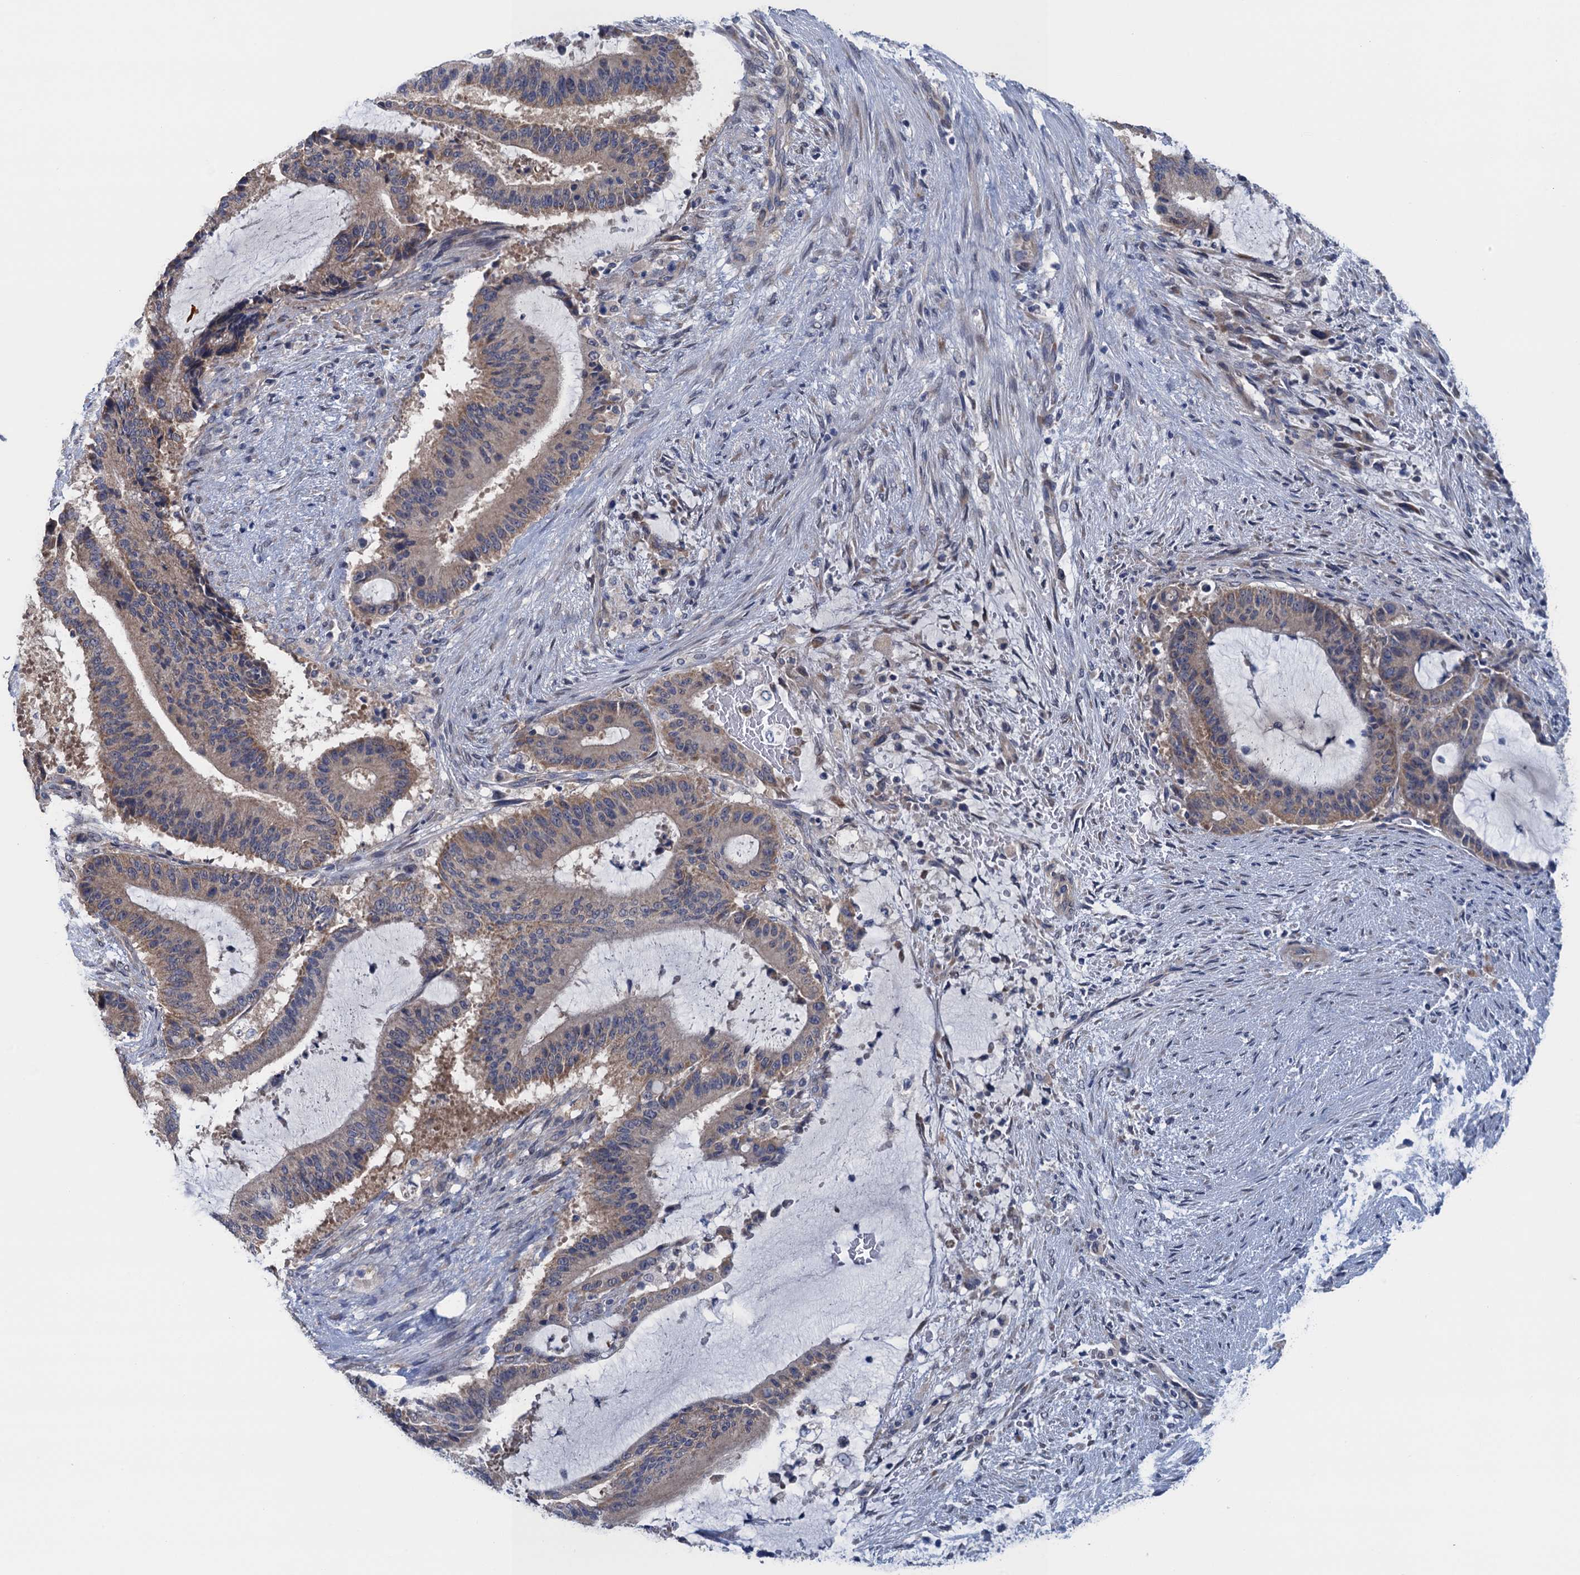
{"staining": {"intensity": "weak", "quantity": "25%-75%", "location": "cytoplasmic/membranous"}, "tissue": "liver cancer", "cell_type": "Tumor cells", "image_type": "cancer", "snomed": [{"axis": "morphology", "description": "Normal tissue, NOS"}, {"axis": "morphology", "description": "Cholangiocarcinoma"}, {"axis": "topography", "description": "Liver"}, {"axis": "topography", "description": "Peripheral nerve tissue"}], "caption": "The histopathology image displays immunohistochemical staining of liver cancer. There is weak cytoplasmic/membranous positivity is present in approximately 25%-75% of tumor cells.", "gene": "CTU2", "patient": {"sex": "female", "age": 73}}